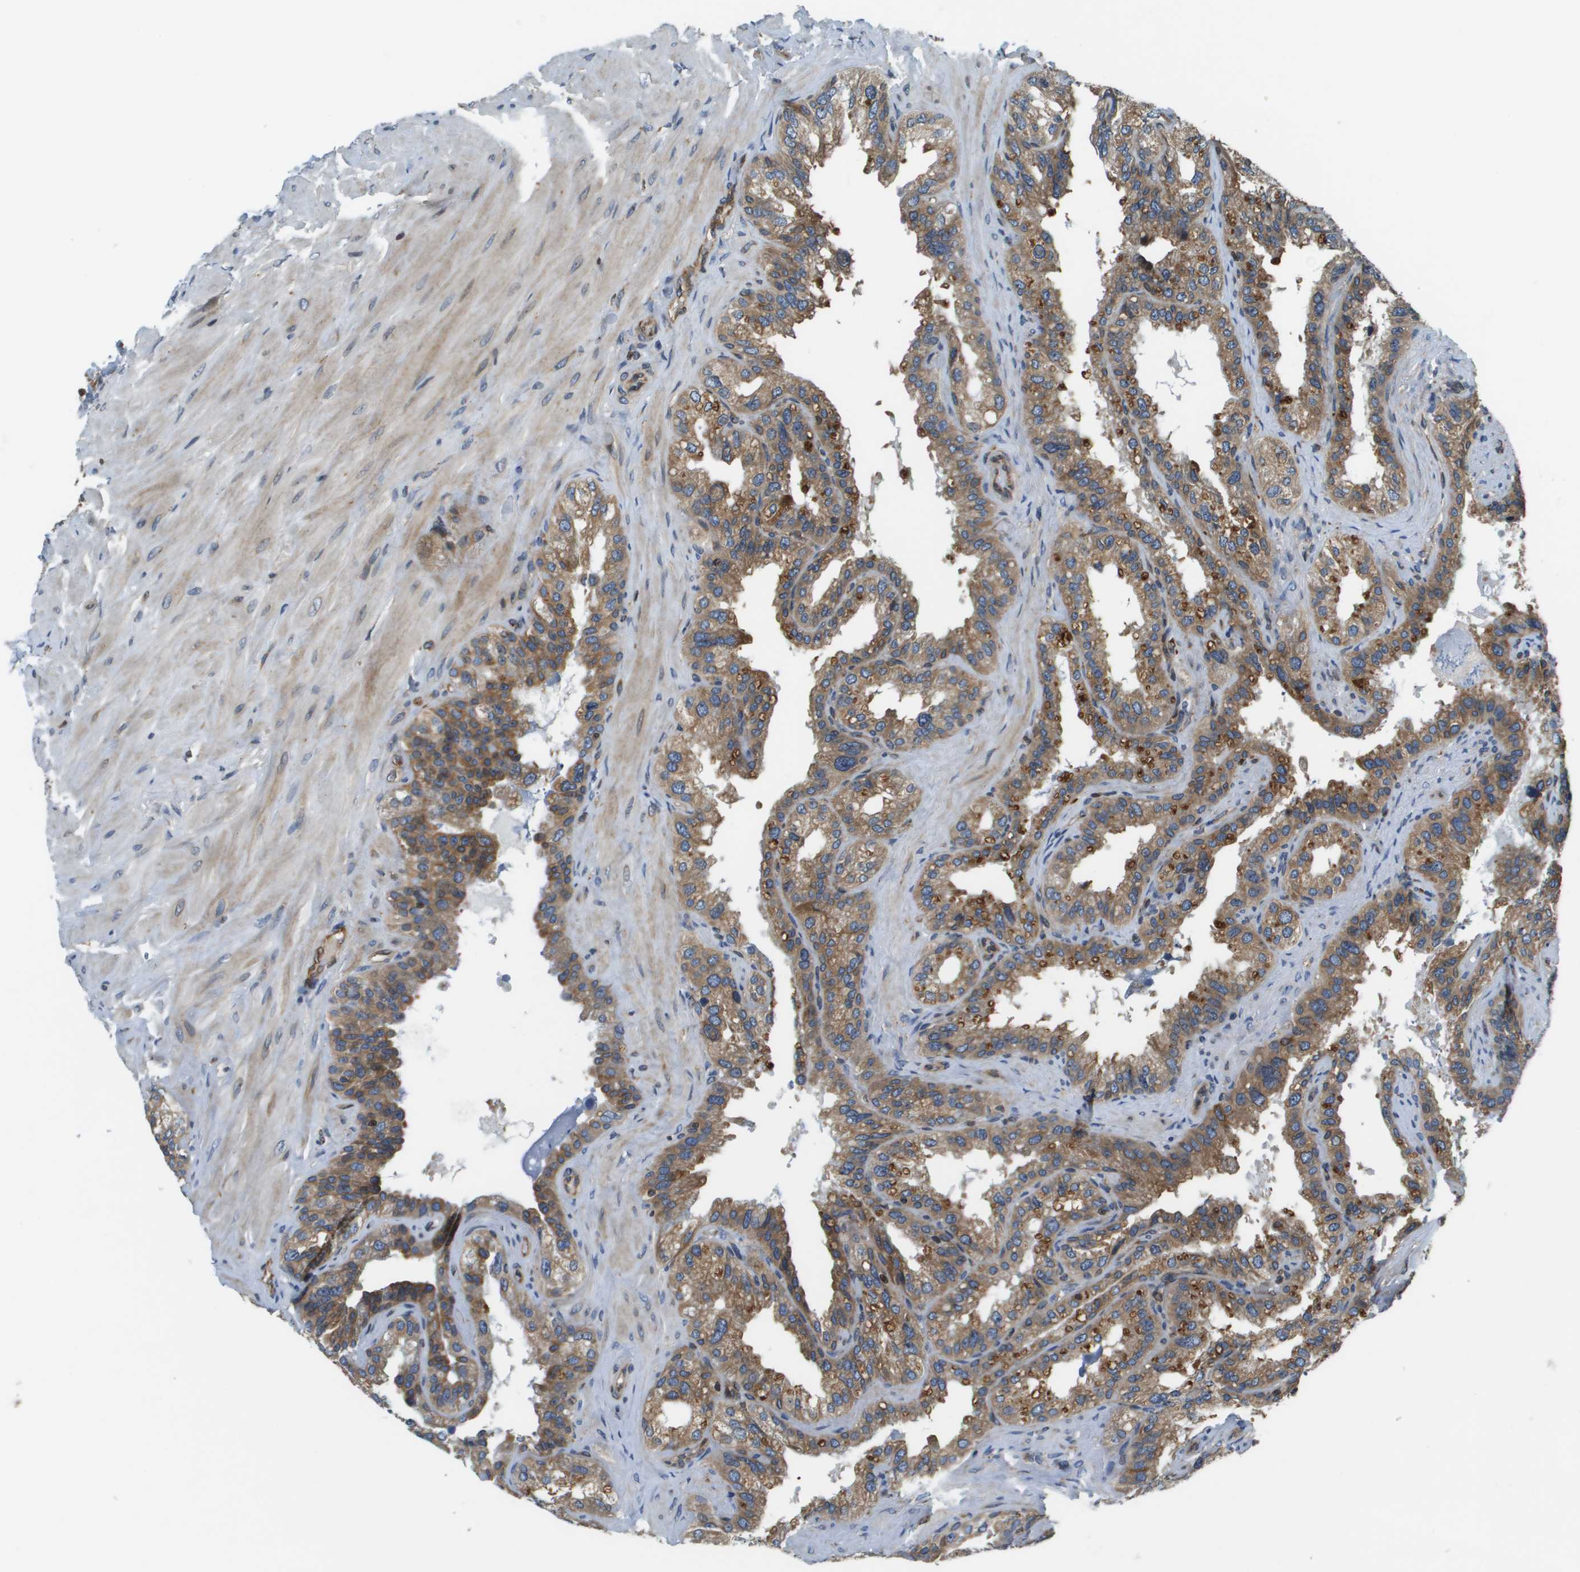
{"staining": {"intensity": "moderate", "quantity": "25%-75%", "location": "cytoplasmic/membranous"}, "tissue": "seminal vesicle", "cell_type": "Glandular cells", "image_type": "normal", "snomed": [{"axis": "morphology", "description": "Normal tissue, NOS"}, {"axis": "topography", "description": "Seminal veicle"}], "caption": "IHC (DAB) staining of normal seminal vesicle reveals moderate cytoplasmic/membranous protein expression in approximately 25%-75% of glandular cells. (Stains: DAB (3,3'-diaminobenzidine) in brown, nuclei in blue, Microscopy: brightfield microscopy at high magnification).", "gene": "ESYT1", "patient": {"sex": "male", "age": 68}}